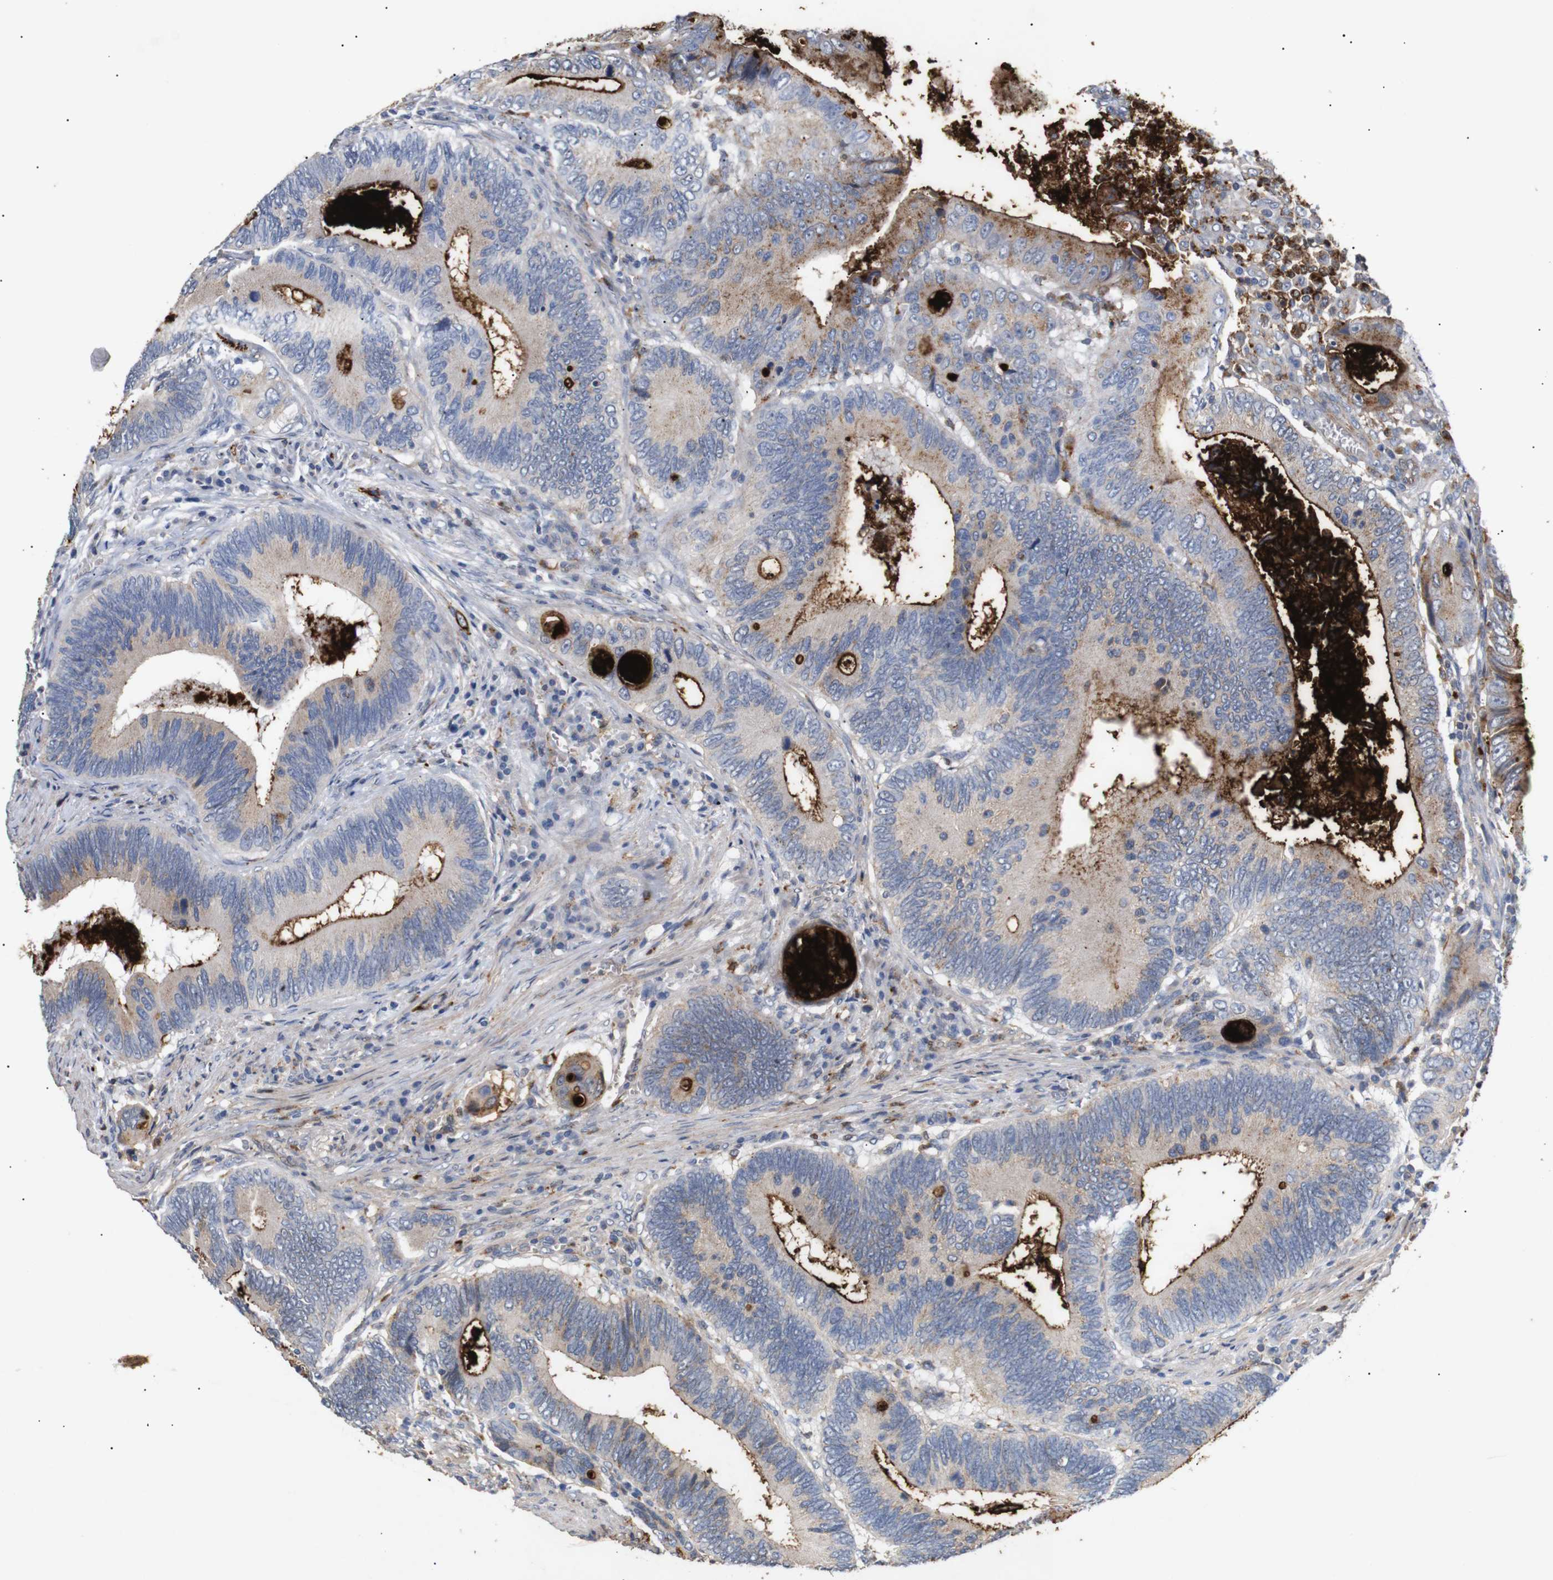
{"staining": {"intensity": "strong", "quantity": "<25%", "location": "cytoplasmic/membranous"}, "tissue": "colorectal cancer", "cell_type": "Tumor cells", "image_type": "cancer", "snomed": [{"axis": "morphology", "description": "Inflammation, NOS"}, {"axis": "morphology", "description": "Adenocarcinoma, NOS"}, {"axis": "topography", "description": "Colon"}], "caption": "Human colorectal cancer (adenocarcinoma) stained with a protein marker reveals strong staining in tumor cells.", "gene": "SDCBP", "patient": {"sex": "male", "age": 72}}